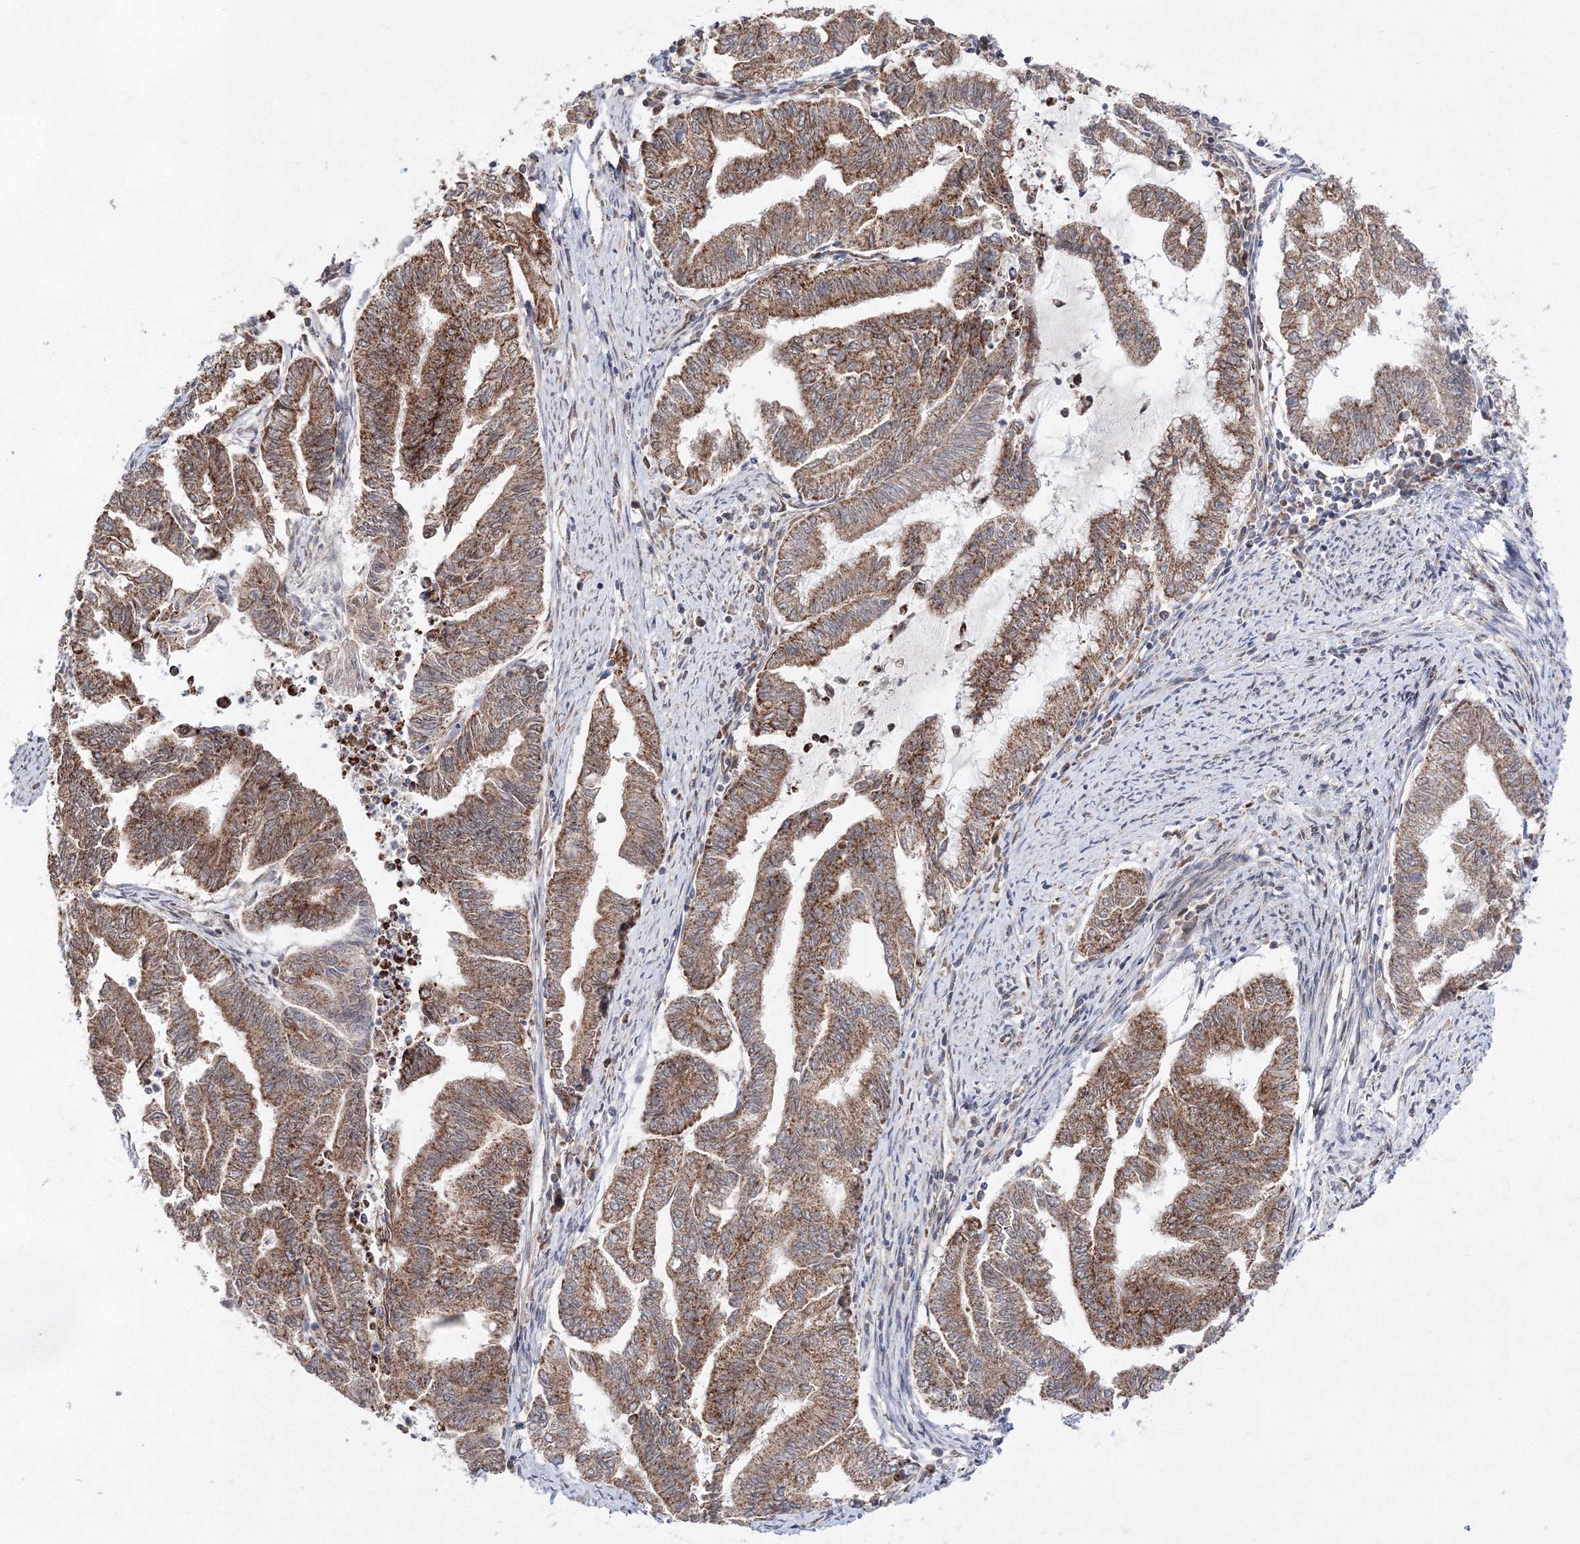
{"staining": {"intensity": "moderate", "quantity": ">75%", "location": "cytoplasmic/membranous"}, "tissue": "endometrial cancer", "cell_type": "Tumor cells", "image_type": "cancer", "snomed": [{"axis": "morphology", "description": "Adenocarcinoma, NOS"}, {"axis": "topography", "description": "Endometrium"}], "caption": "Tumor cells display moderate cytoplasmic/membranous positivity in approximately >75% of cells in endometrial cancer.", "gene": "DALRD3", "patient": {"sex": "female", "age": 79}}